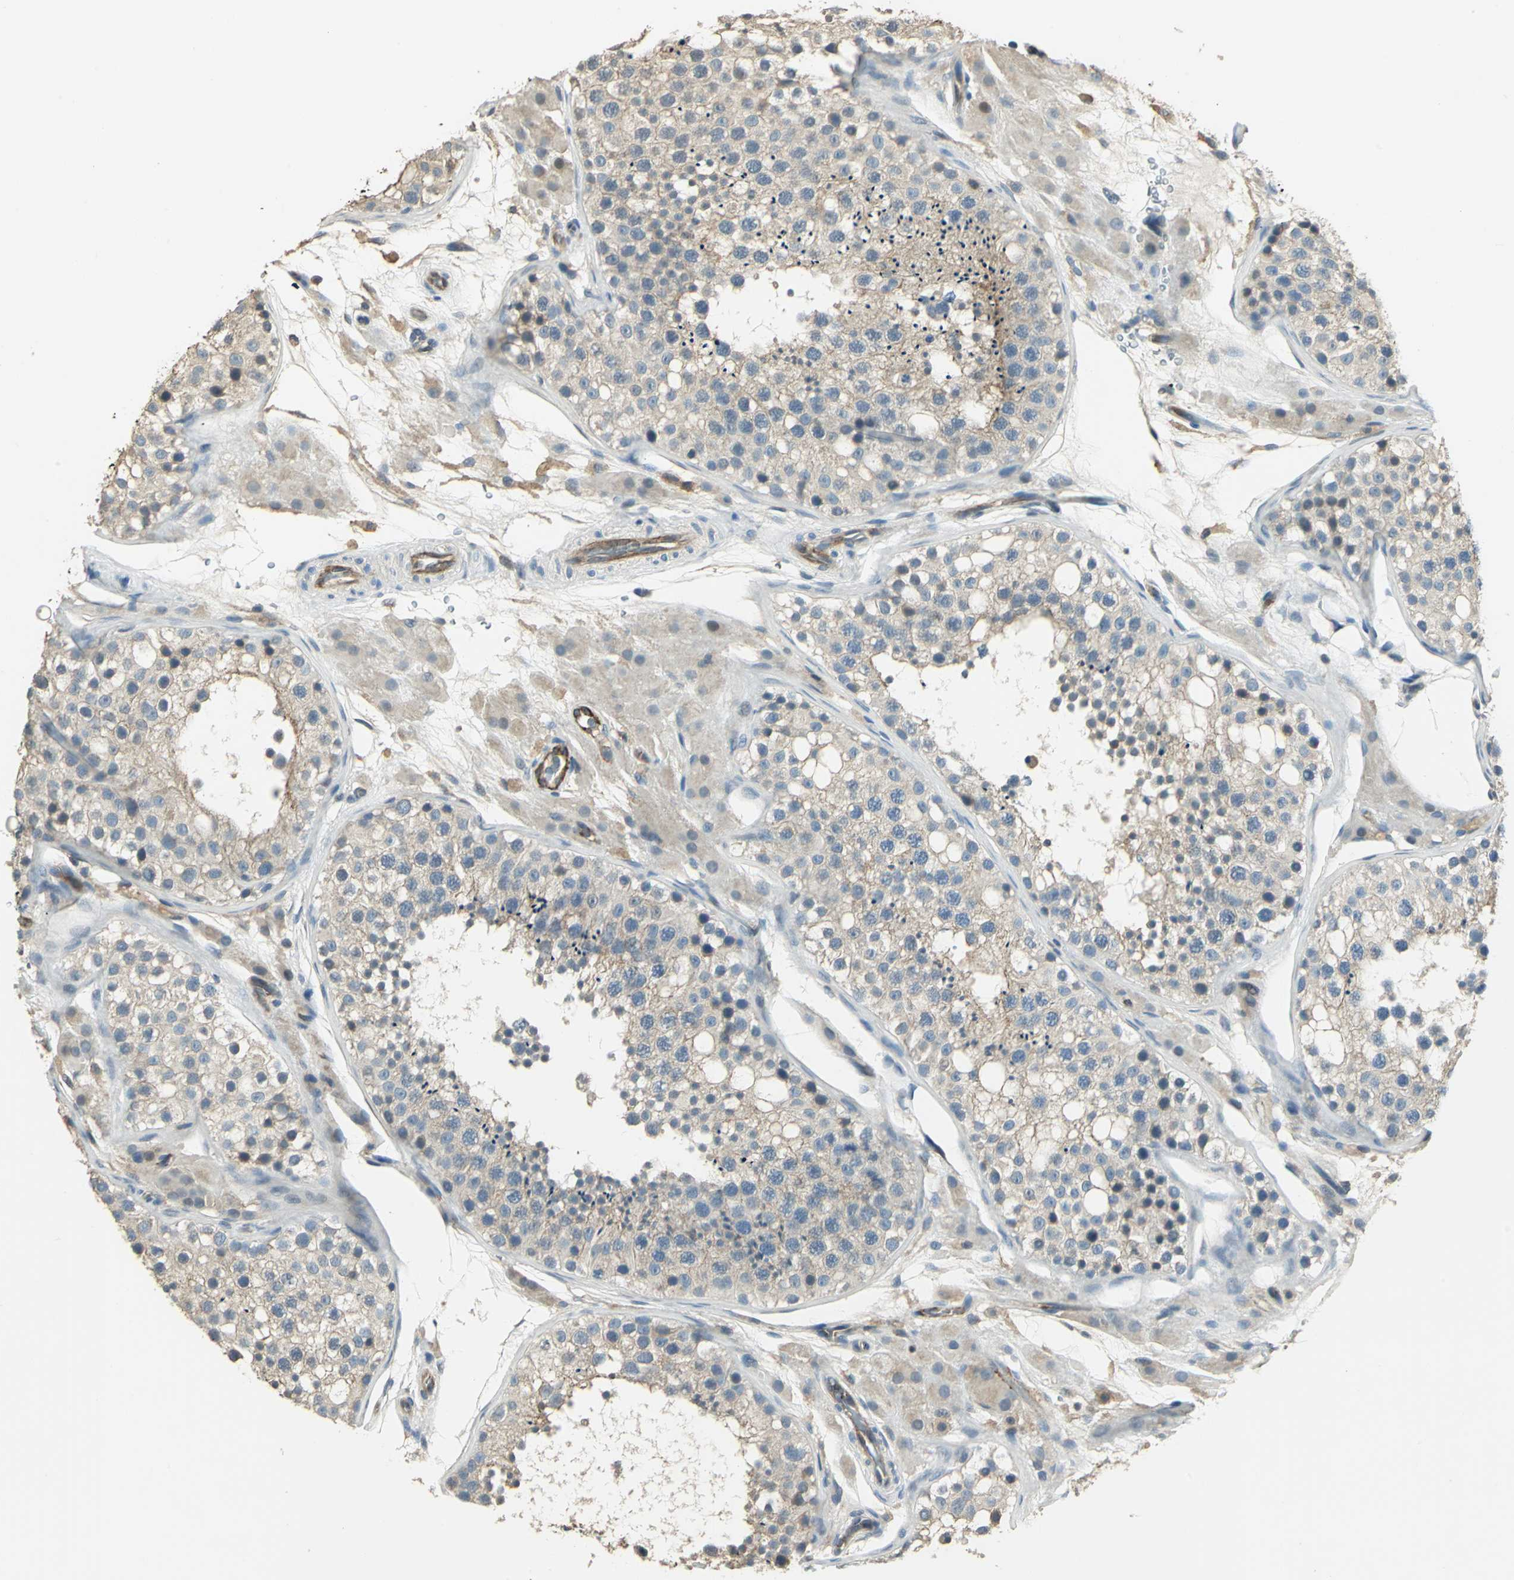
{"staining": {"intensity": "weak", "quantity": ">75%", "location": "cytoplasmic/membranous"}, "tissue": "testis", "cell_type": "Cells in seminiferous ducts", "image_type": "normal", "snomed": [{"axis": "morphology", "description": "Normal tissue, NOS"}, {"axis": "topography", "description": "Testis"}], "caption": "This micrograph displays IHC staining of benign testis, with low weak cytoplasmic/membranous positivity in about >75% of cells in seminiferous ducts.", "gene": "RAPGEF1", "patient": {"sex": "male", "age": 26}}